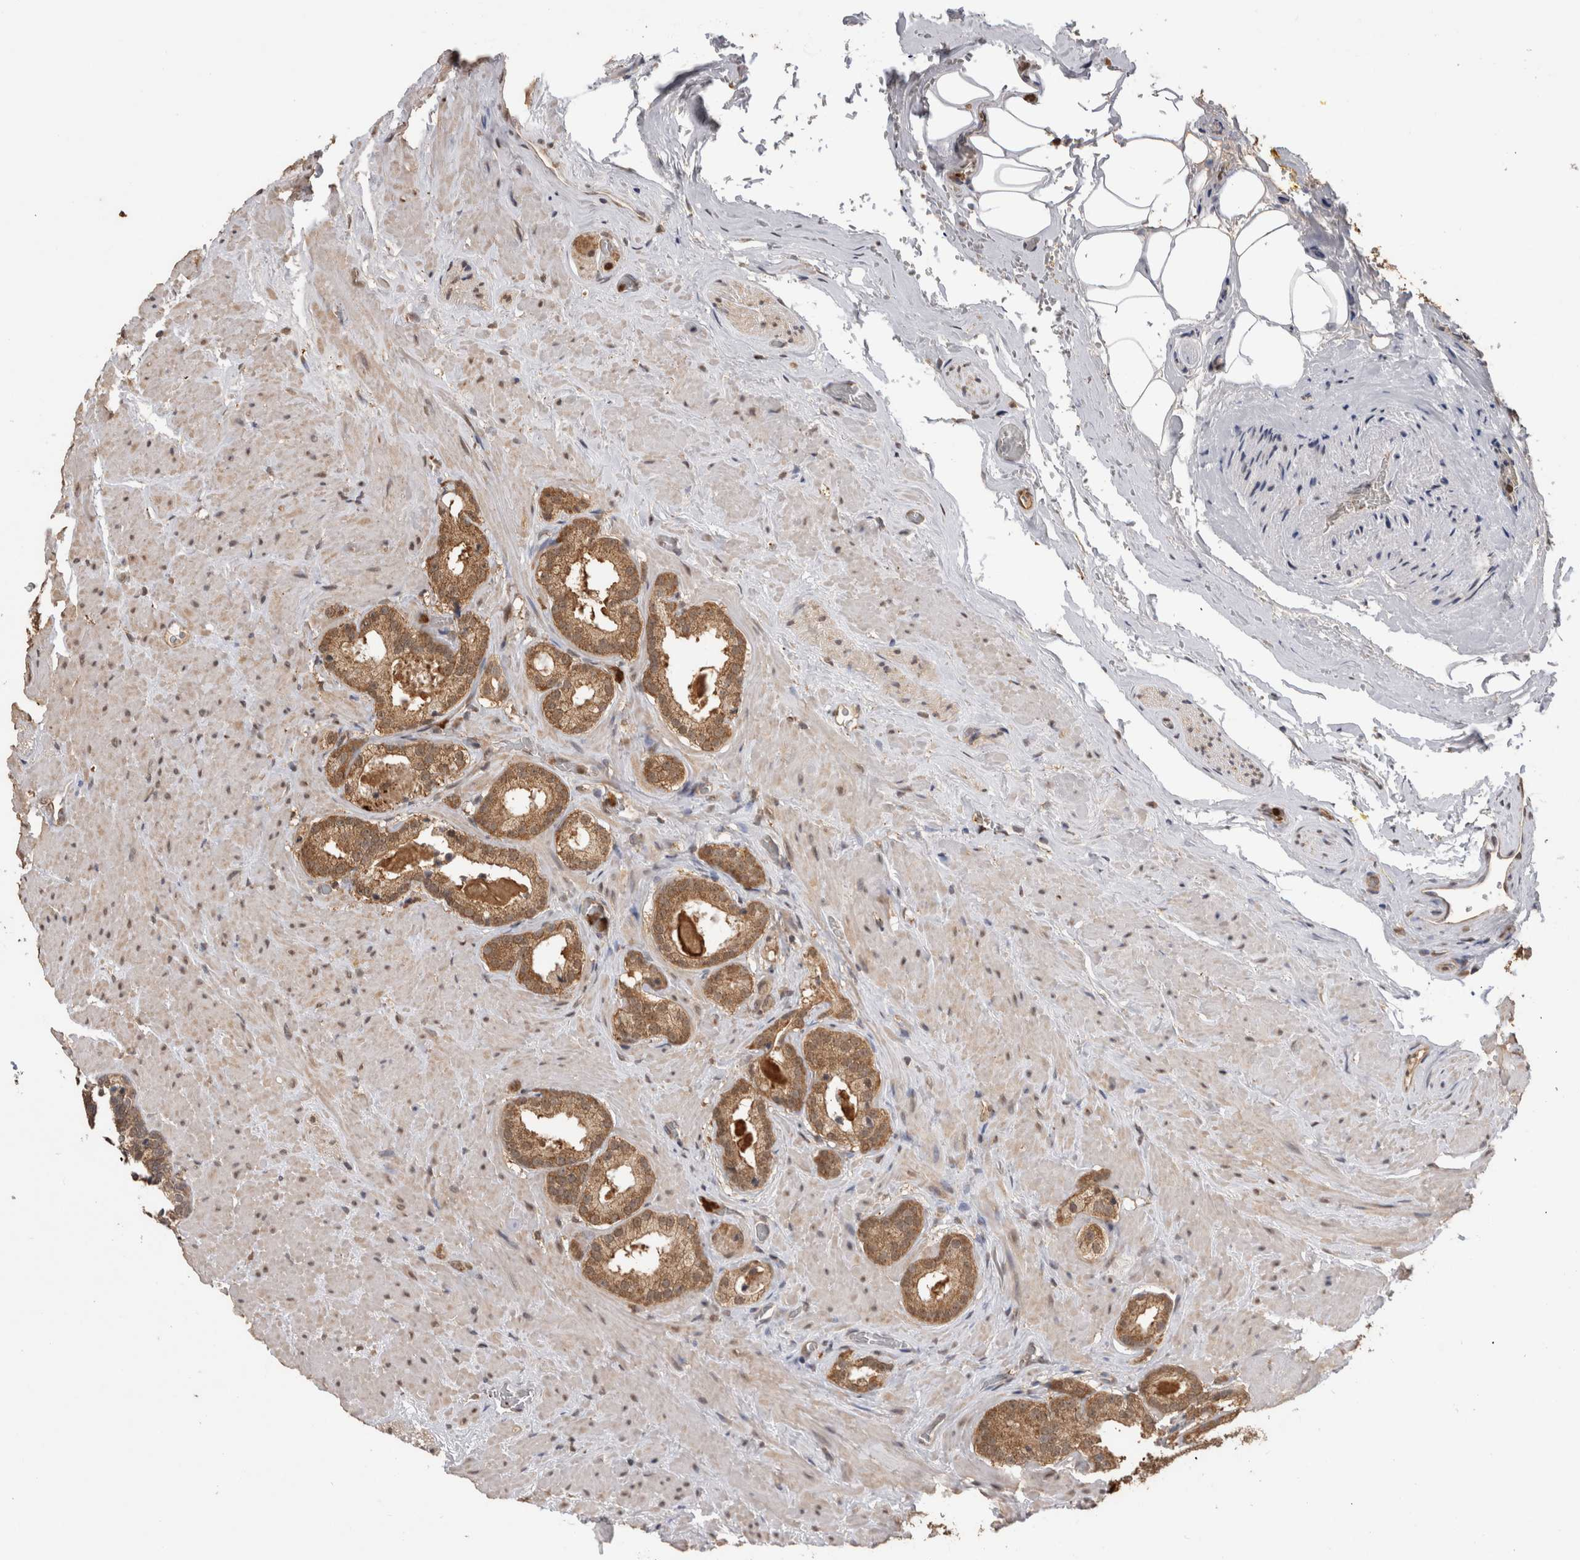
{"staining": {"intensity": "moderate", "quantity": ">75%", "location": "cytoplasmic/membranous"}, "tissue": "prostate cancer", "cell_type": "Tumor cells", "image_type": "cancer", "snomed": [{"axis": "morphology", "description": "Adenocarcinoma, High grade"}, {"axis": "topography", "description": "Prostate"}], "caption": "Brown immunohistochemical staining in human high-grade adenocarcinoma (prostate) demonstrates moderate cytoplasmic/membranous staining in approximately >75% of tumor cells.", "gene": "PAK4", "patient": {"sex": "male", "age": 64}}